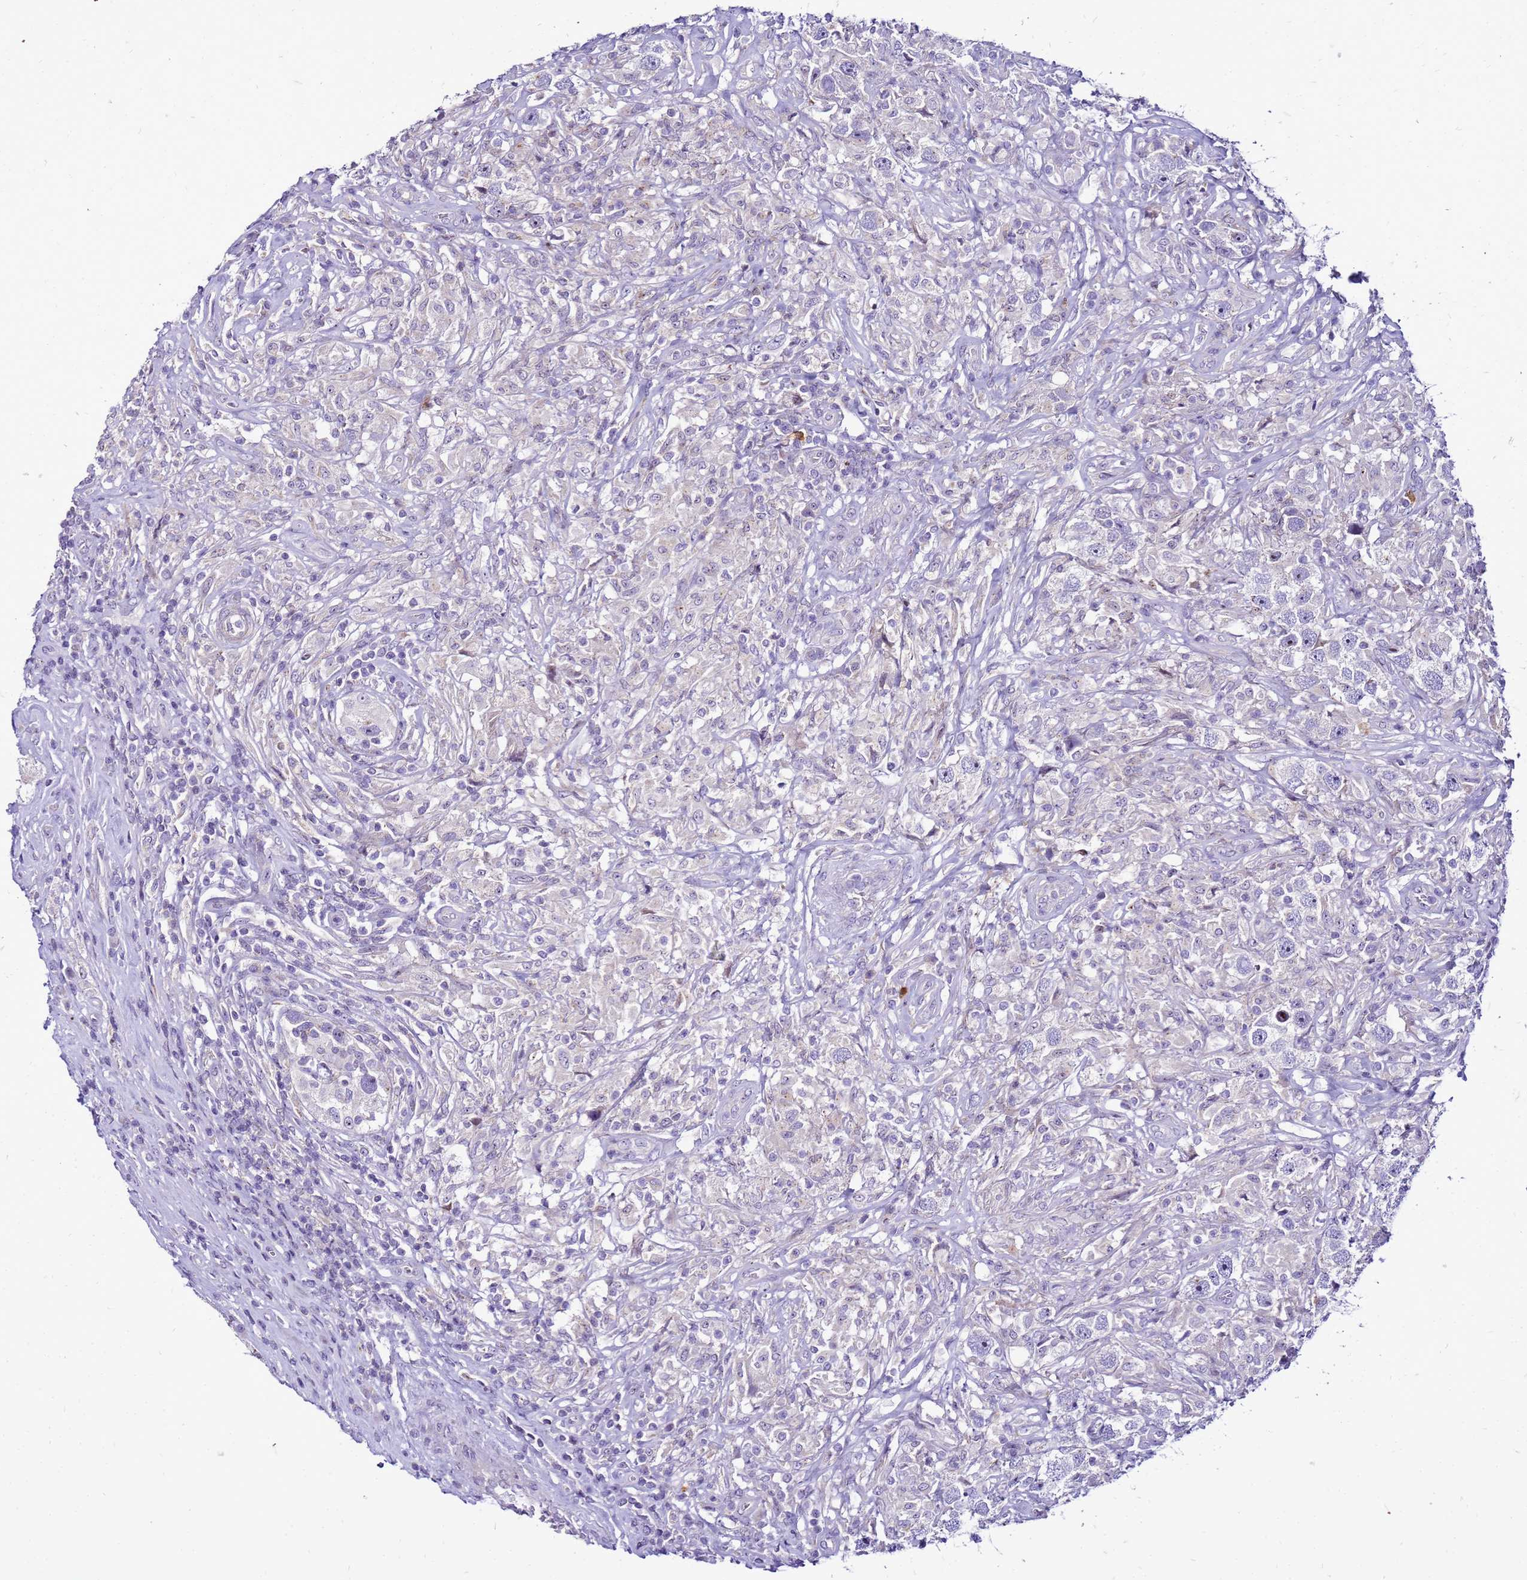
{"staining": {"intensity": "negative", "quantity": "none", "location": "none"}, "tissue": "testis cancer", "cell_type": "Tumor cells", "image_type": "cancer", "snomed": [{"axis": "morphology", "description": "Seminoma, NOS"}, {"axis": "topography", "description": "Testis"}], "caption": "This is an IHC micrograph of testis cancer. There is no staining in tumor cells.", "gene": "VPS4B", "patient": {"sex": "male", "age": 49}}